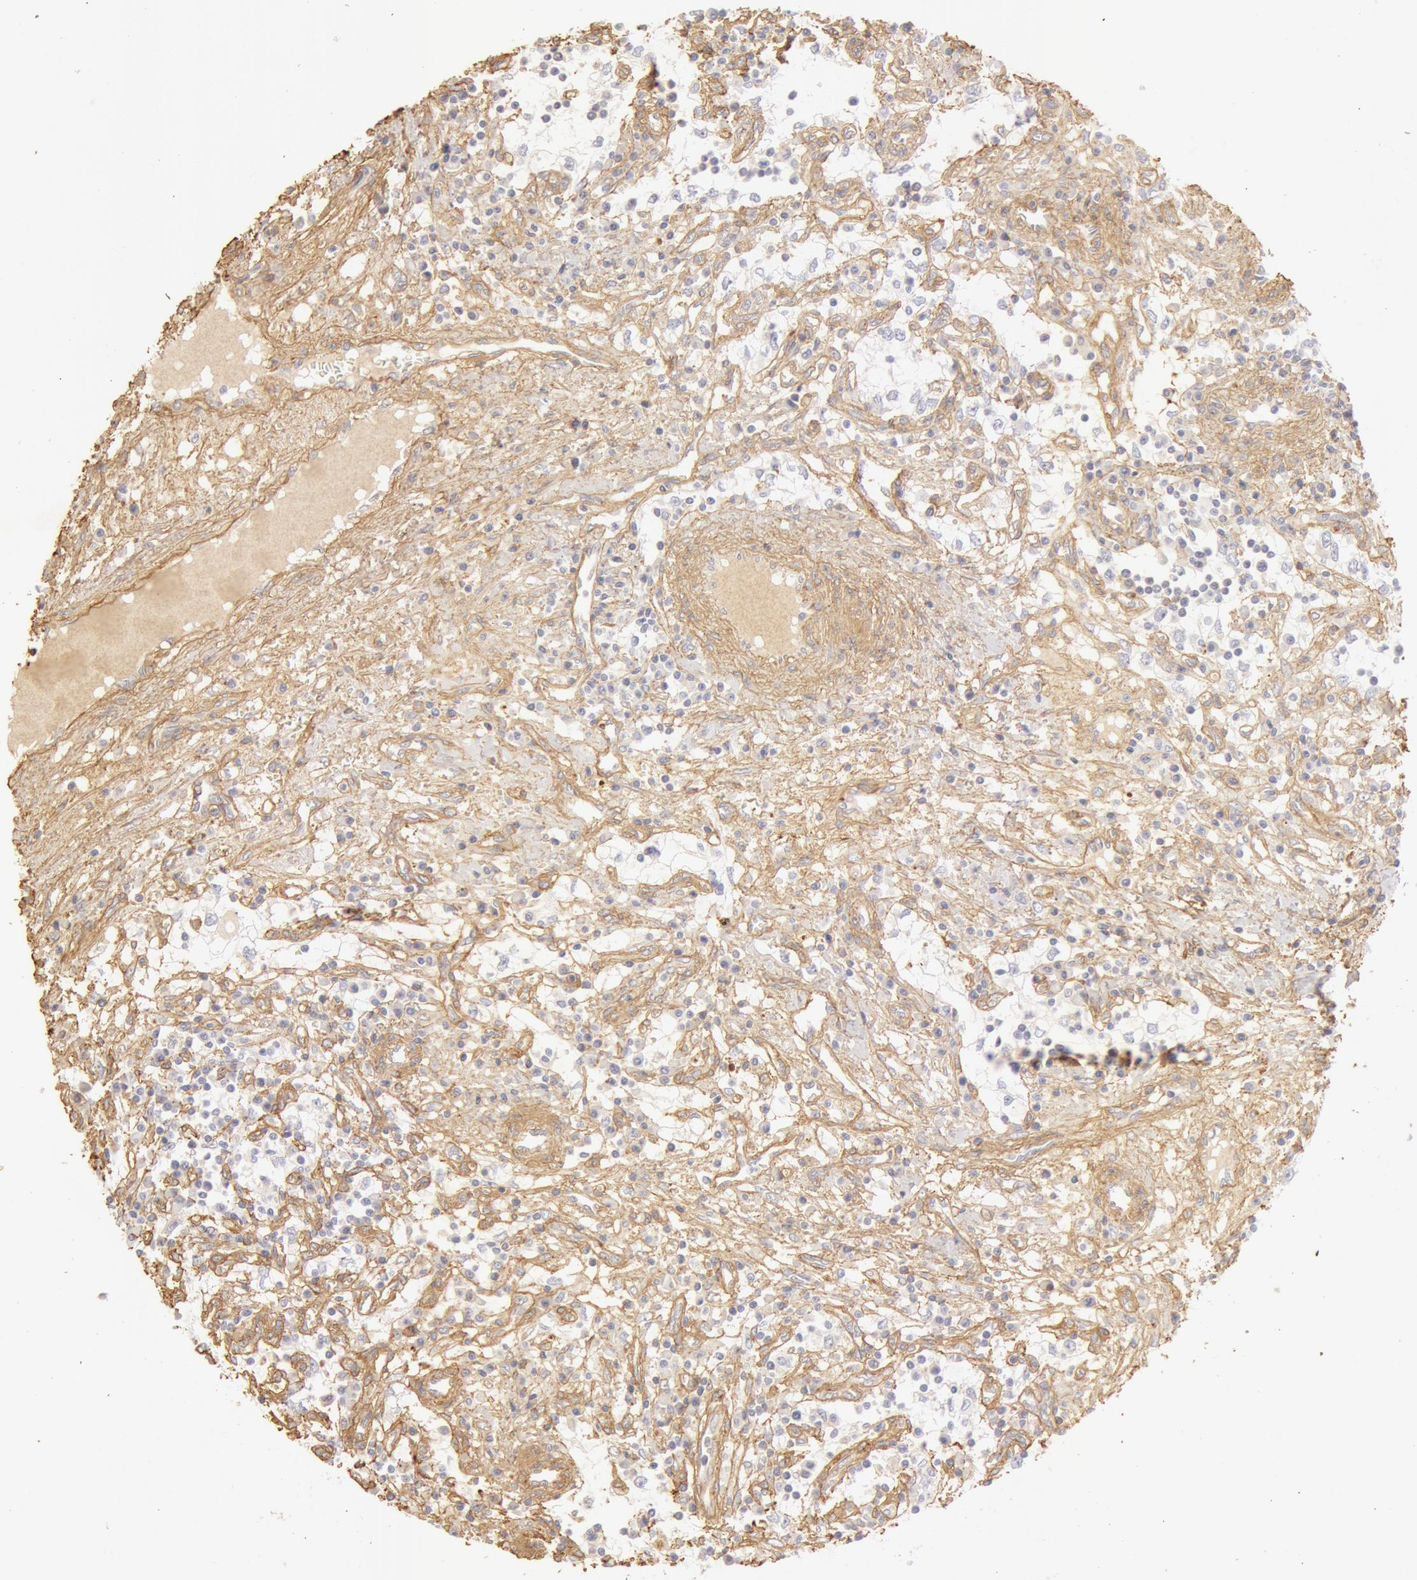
{"staining": {"intensity": "weak", "quantity": "25%-75%", "location": "cytoplasmic/membranous"}, "tissue": "renal cancer", "cell_type": "Tumor cells", "image_type": "cancer", "snomed": [{"axis": "morphology", "description": "Adenocarcinoma, NOS"}, {"axis": "topography", "description": "Kidney"}], "caption": "IHC of renal cancer displays low levels of weak cytoplasmic/membranous positivity in about 25%-75% of tumor cells. (DAB IHC, brown staining for protein, blue staining for nuclei).", "gene": "COL4A1", "patient": {"sex": "male", "age": 82}}